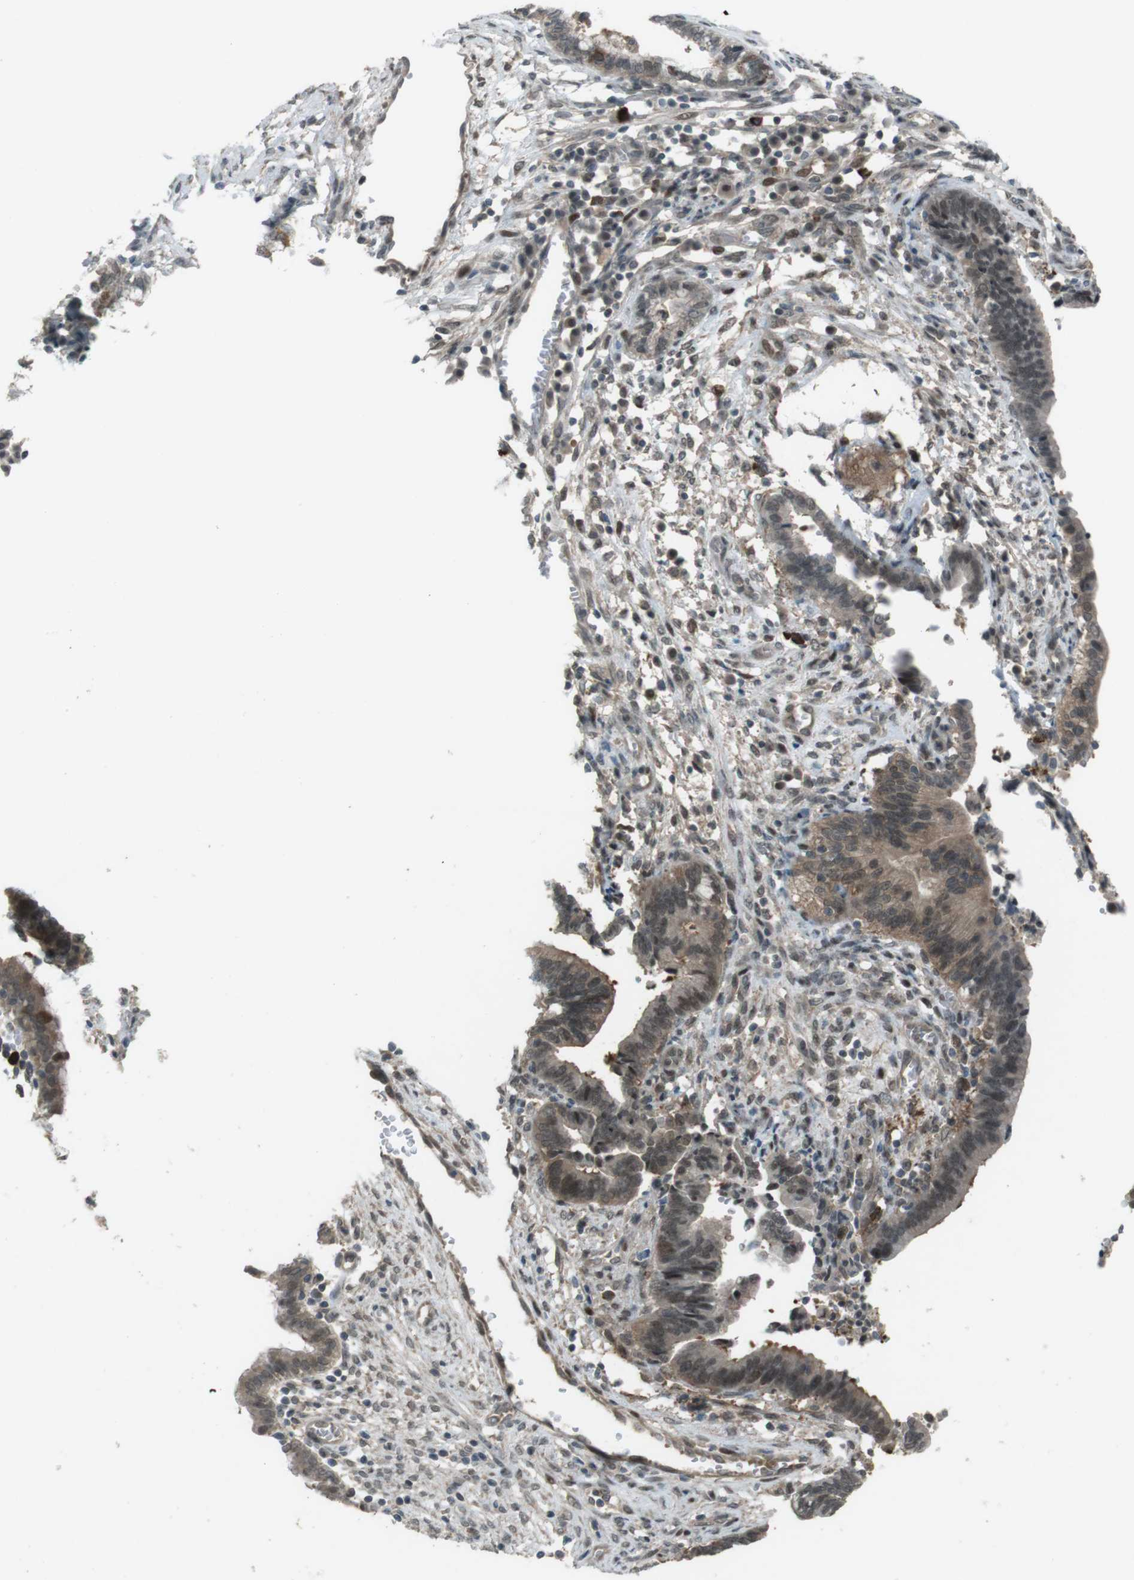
{"staining": {"intensity": "moderate", "quantity": ">75%", "location": "cytoplasmic/membranous,nuclear"}, "tissue": "cervical cancer", "cell_type": "Tumor cells", "image_type": "cancer", "snomed": [{"axis": "morphology", "description": "Adenocarcinoma, NOS"}, {"axis": "topography", "description": "Cervix"}], "caption": "A histopathology image of adenocarcinoma (cervical) stained for a protein demonstrates moderate cytoplasmic/membranous and nuclear brown staining in tumor cells.", "gene": "SLITRK5", "patient": {"sex": "female", "age": 44}}